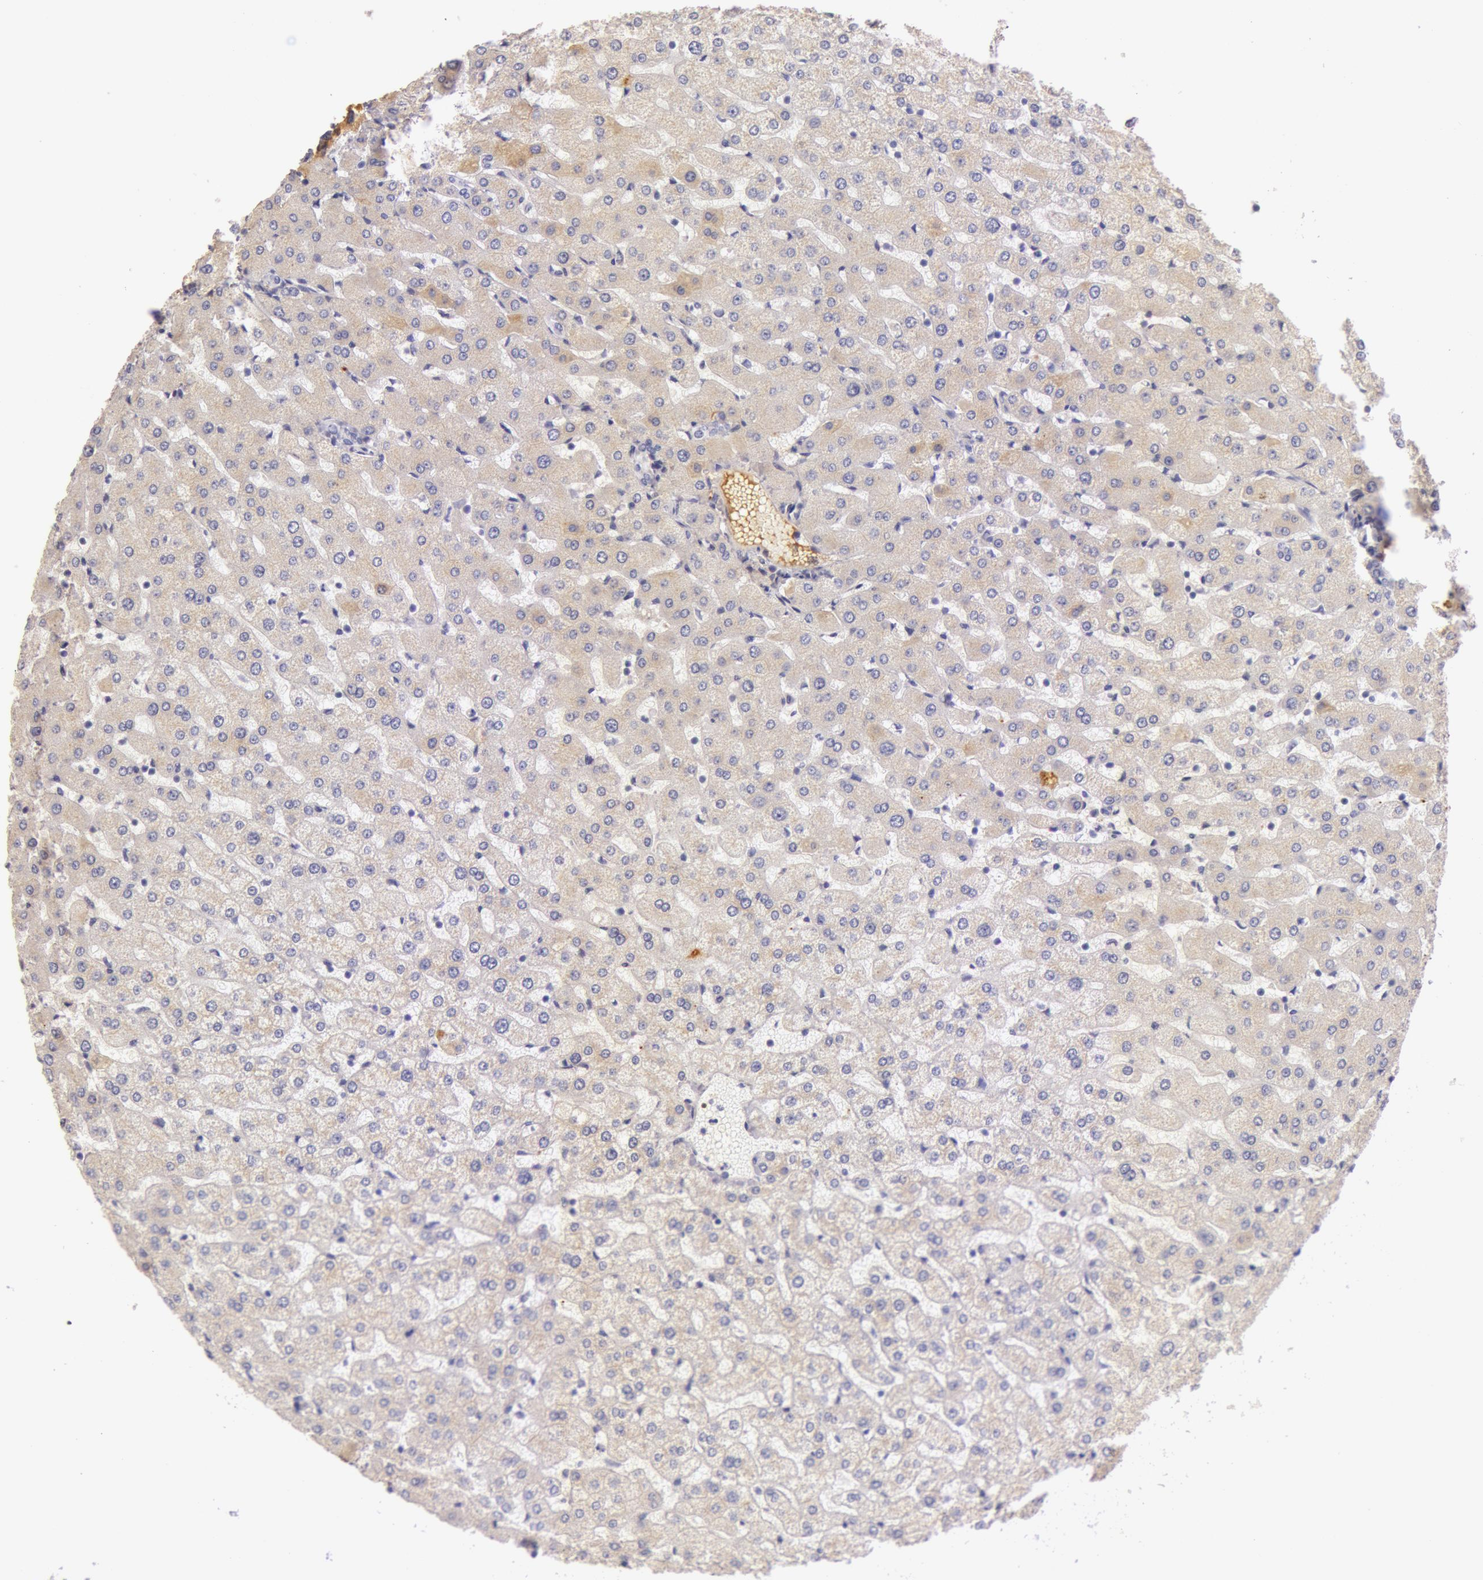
{"staining": {"intensity": "negative", "quantity": "none", "location": "none"}, "tissue": "liver", "cell_type": "Cholangiocytes", "image_type": "normal", "snomed": [{"axis": "morphology", "description": "Normal tissue, NOS"}, {"axis": "morphology", "description": "Fibrosis, NOS"}, {"axis": "topography", "description": "Liver"}], "caption": "Liver stained for a protein using IHC reveals no staining cholangiocytes.", "gene": "C4BPA", "patient": {"sex": "female", "age": 29}}